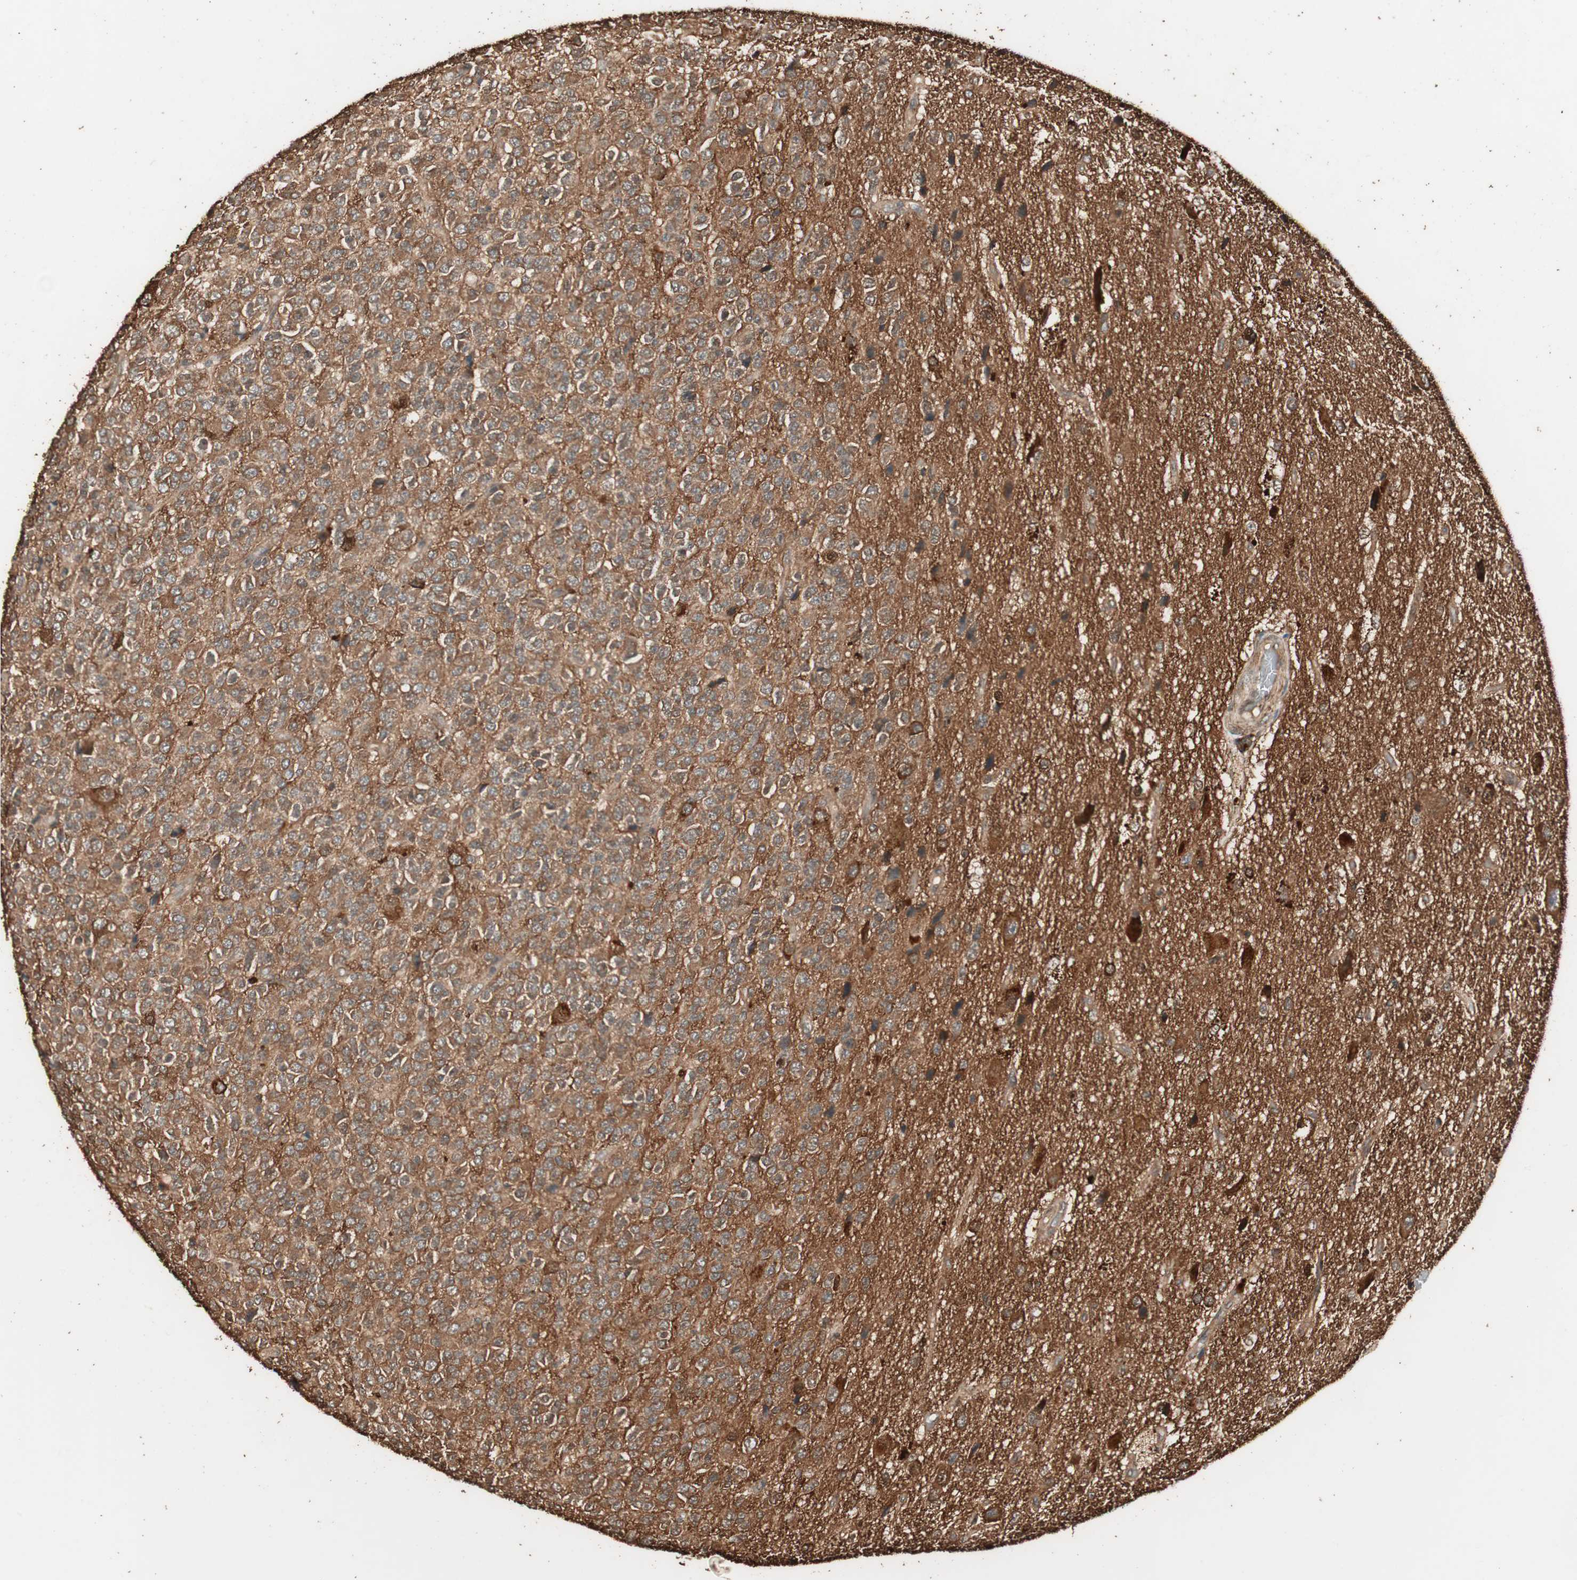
{"staining": {"intensity": "strong", "quantity": ">75%", "location": "cytoplasmic/membranous"}, "tissue": "glioma", "cell_type": "Tumor cells", "image_type": "cancer", "snomed": [{"axis": "morphology", "description": "Glioma, malignant, High grade"}, {"axis": "topography", "description": "pancreas cauda"}], "caption": "Human malignant glioma (high-grade) stained for a protein (brown) reveals strong cytoplasmic/membranous positive expression in about >75% of tumor cells.", "gene": "CCN4", "patient": {"sex": "male", "age": 60}}